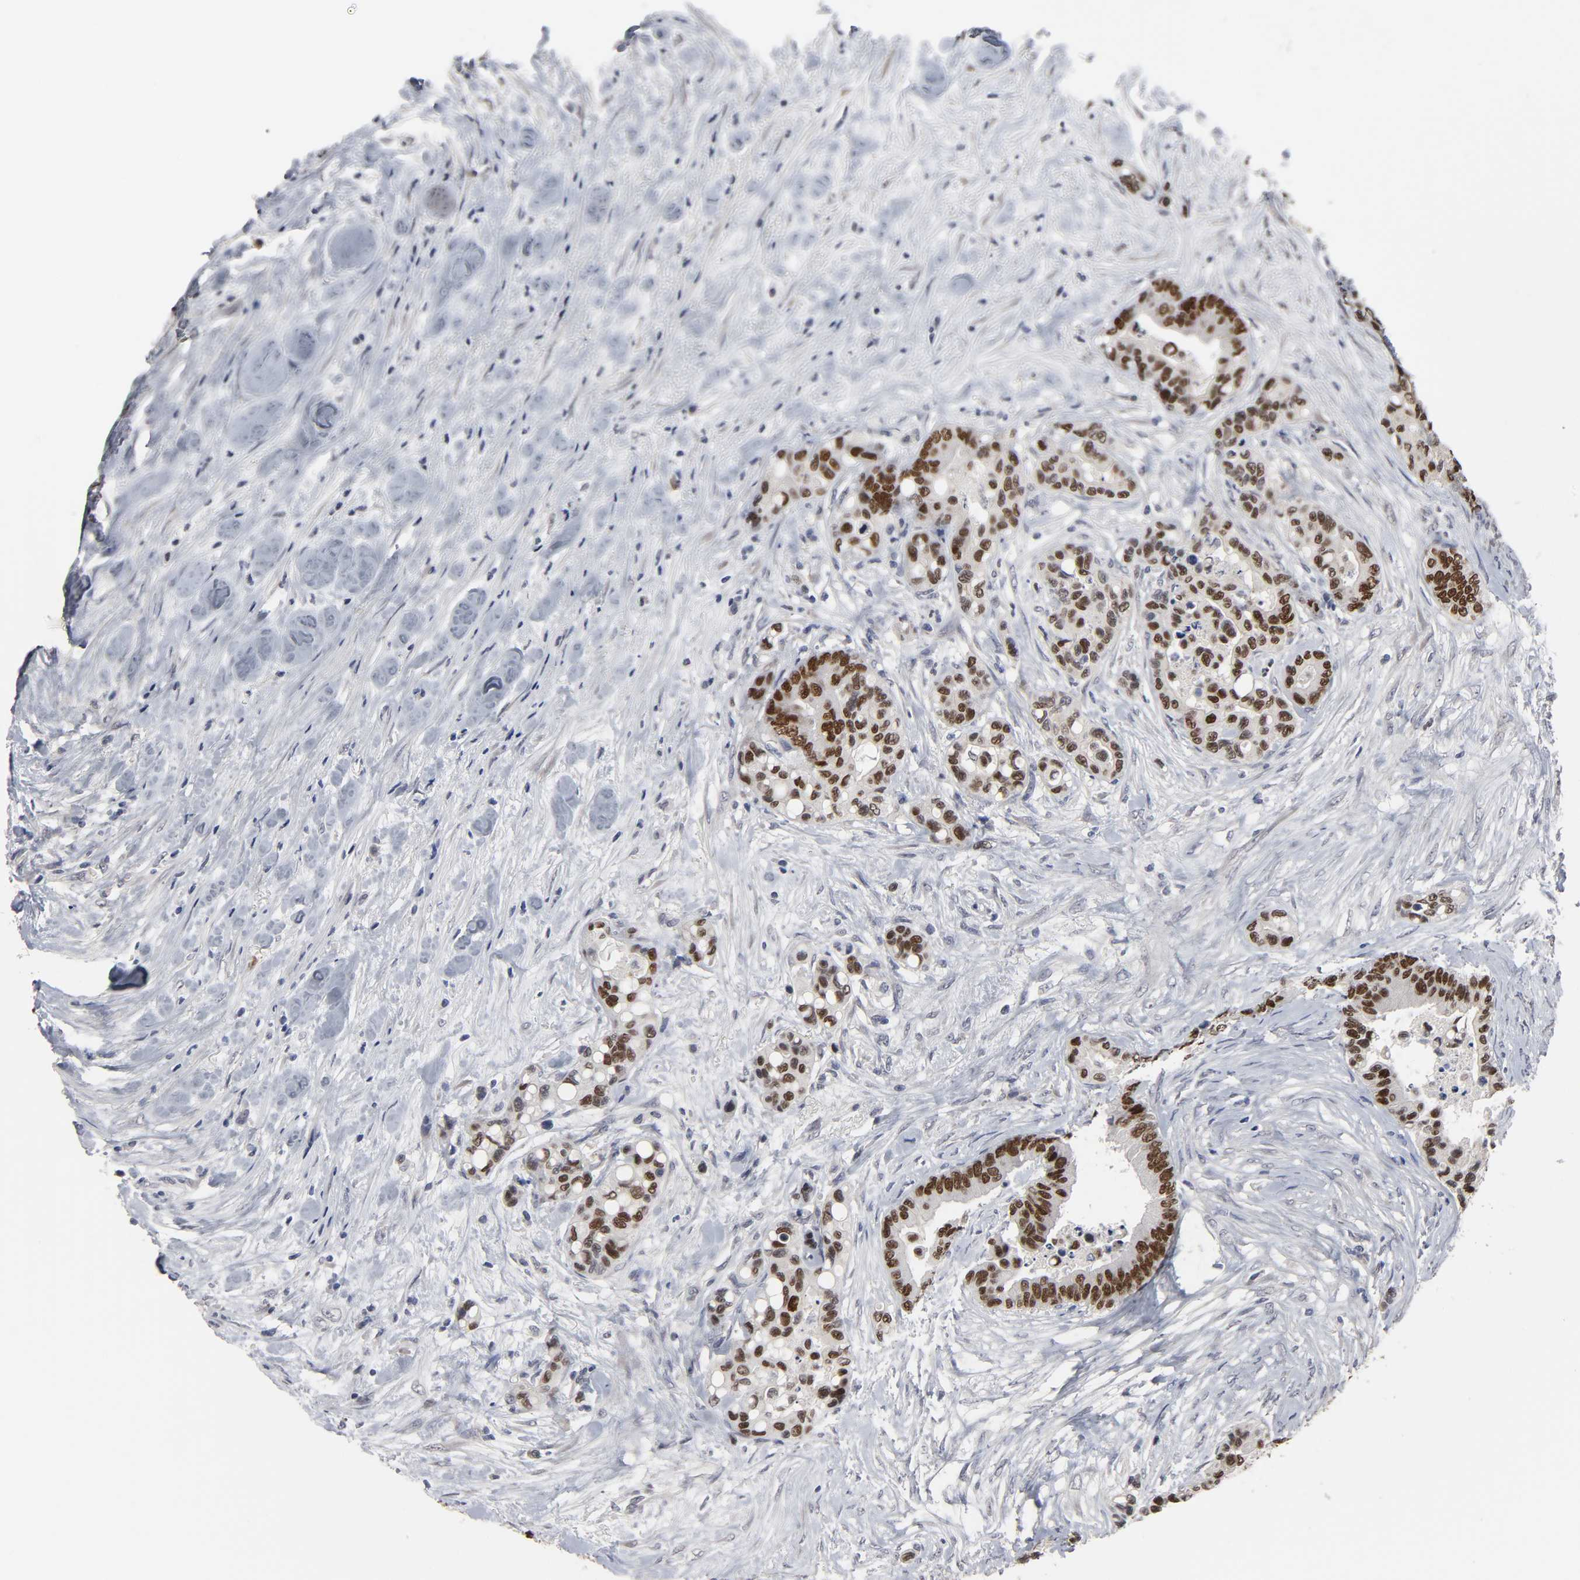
{"staining": {"intensity": "strong", "quantity": ">75%", "location": "nuclear"}, "tissue": "colorectal cancer", "cell_type": "Tumor cells", "image_type": "cancer", "snomed": [{"axis": "morphology", "description": "Adenocarcinoma, NOS"}, {"axis": "topography", "description": "Colon"}], "caption": "About >75% of tumor cells in adenocarcinoma (colorectal) display strong nuclear protein staining as visualized by brown immunohistochemical staining.", "gene": "HNF4A", "patient": {"sex": "male", "age": 82}}